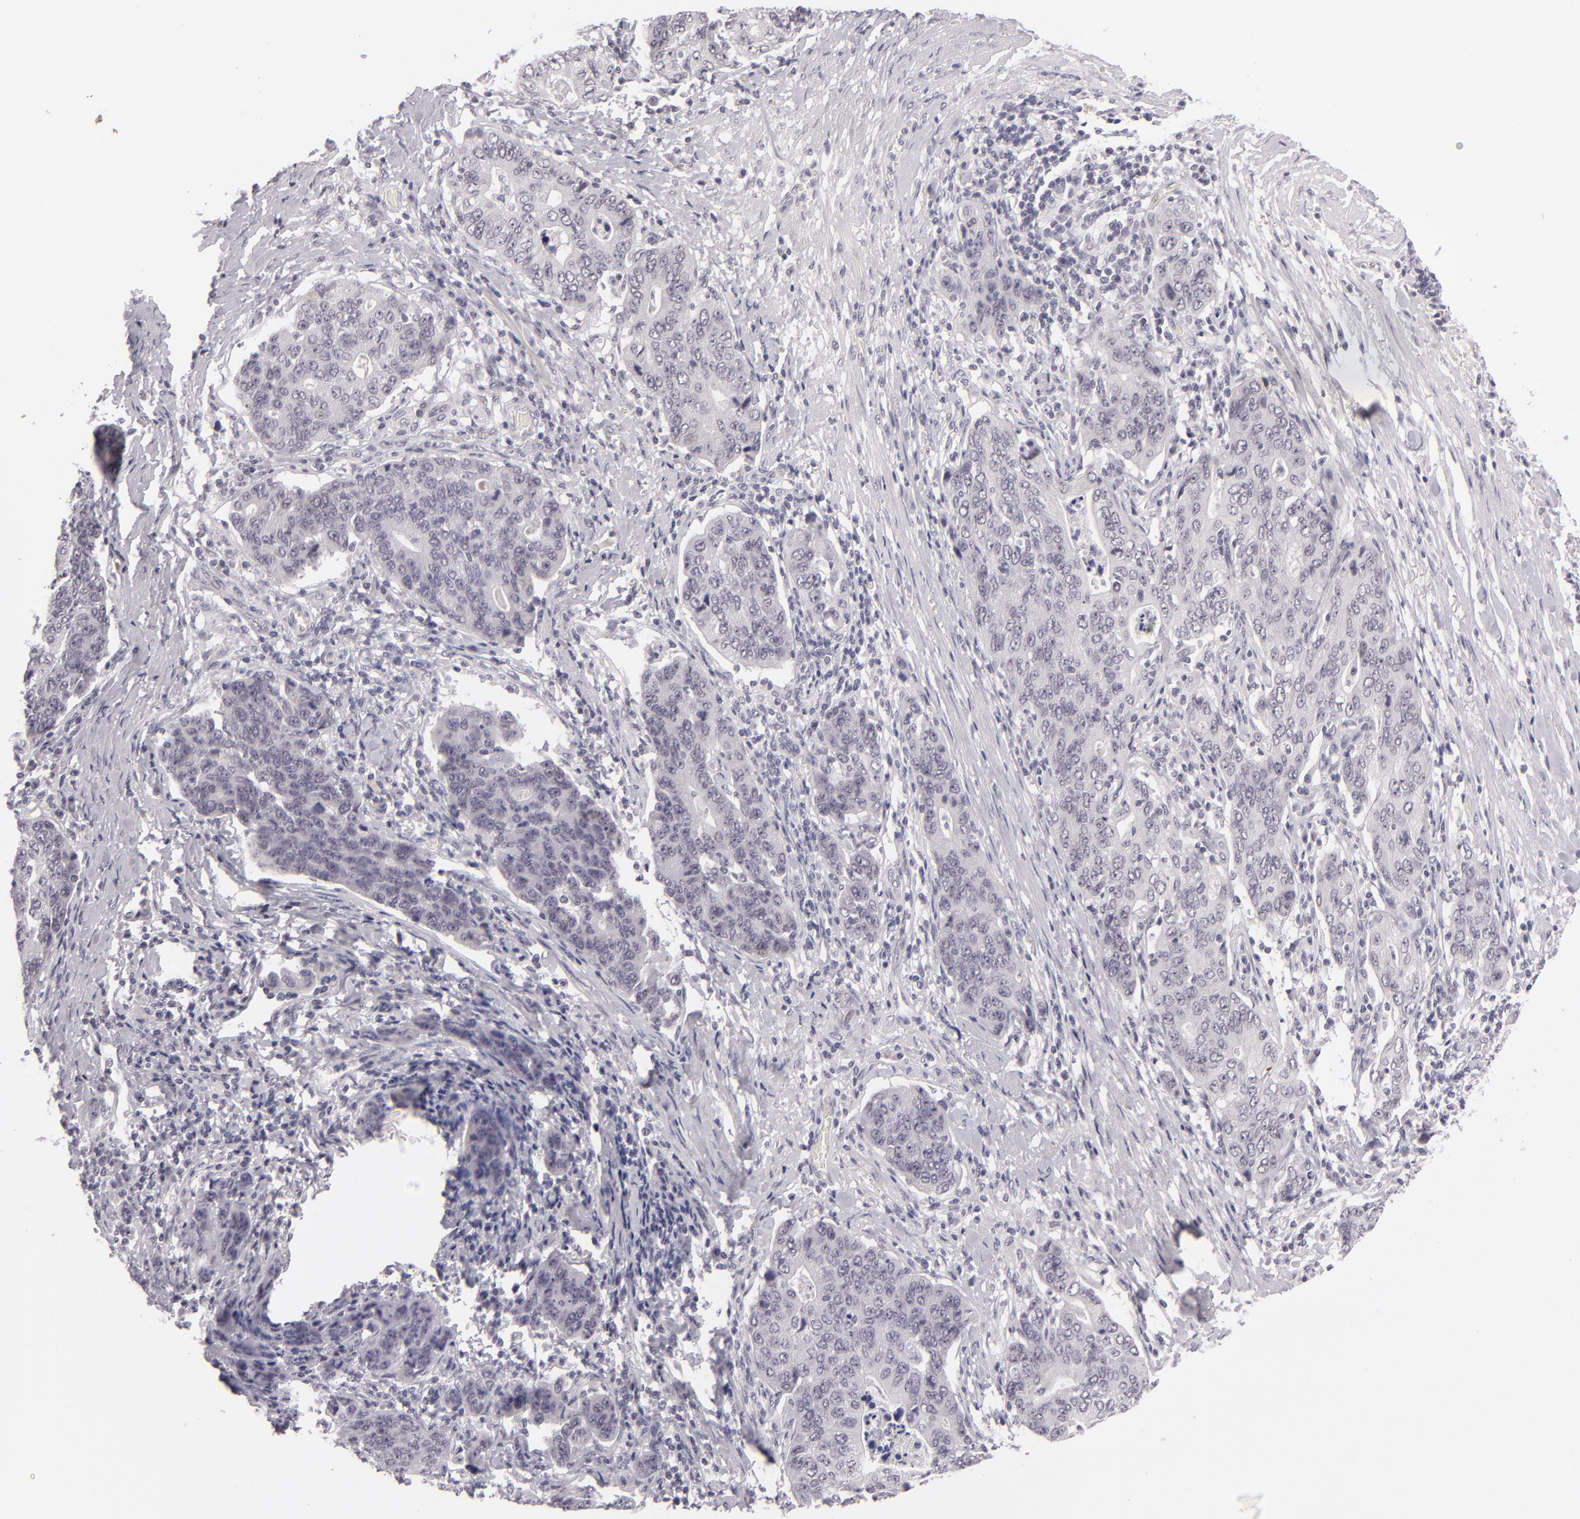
{"staining": {"intensity": "negative", "quantity": "none", "location": "none"}, "tissue": "stomach cancer", "cell_type": "Tumor cells", "image_type": "cancer", "snomed": [{"axis": "morphology", "description": "Adenocarcinoma, NOS"}, {"axis": "topography", "description": "Esophagus"}, {"axis": "topography", "description": "Stomach"}], "caption": "Photomicrograph shows no protein staining in tumor cells of stomach adenocarcinoma tissue.", "gene": "ZNF205", "patient": {"sex": "male", "age": 74}}